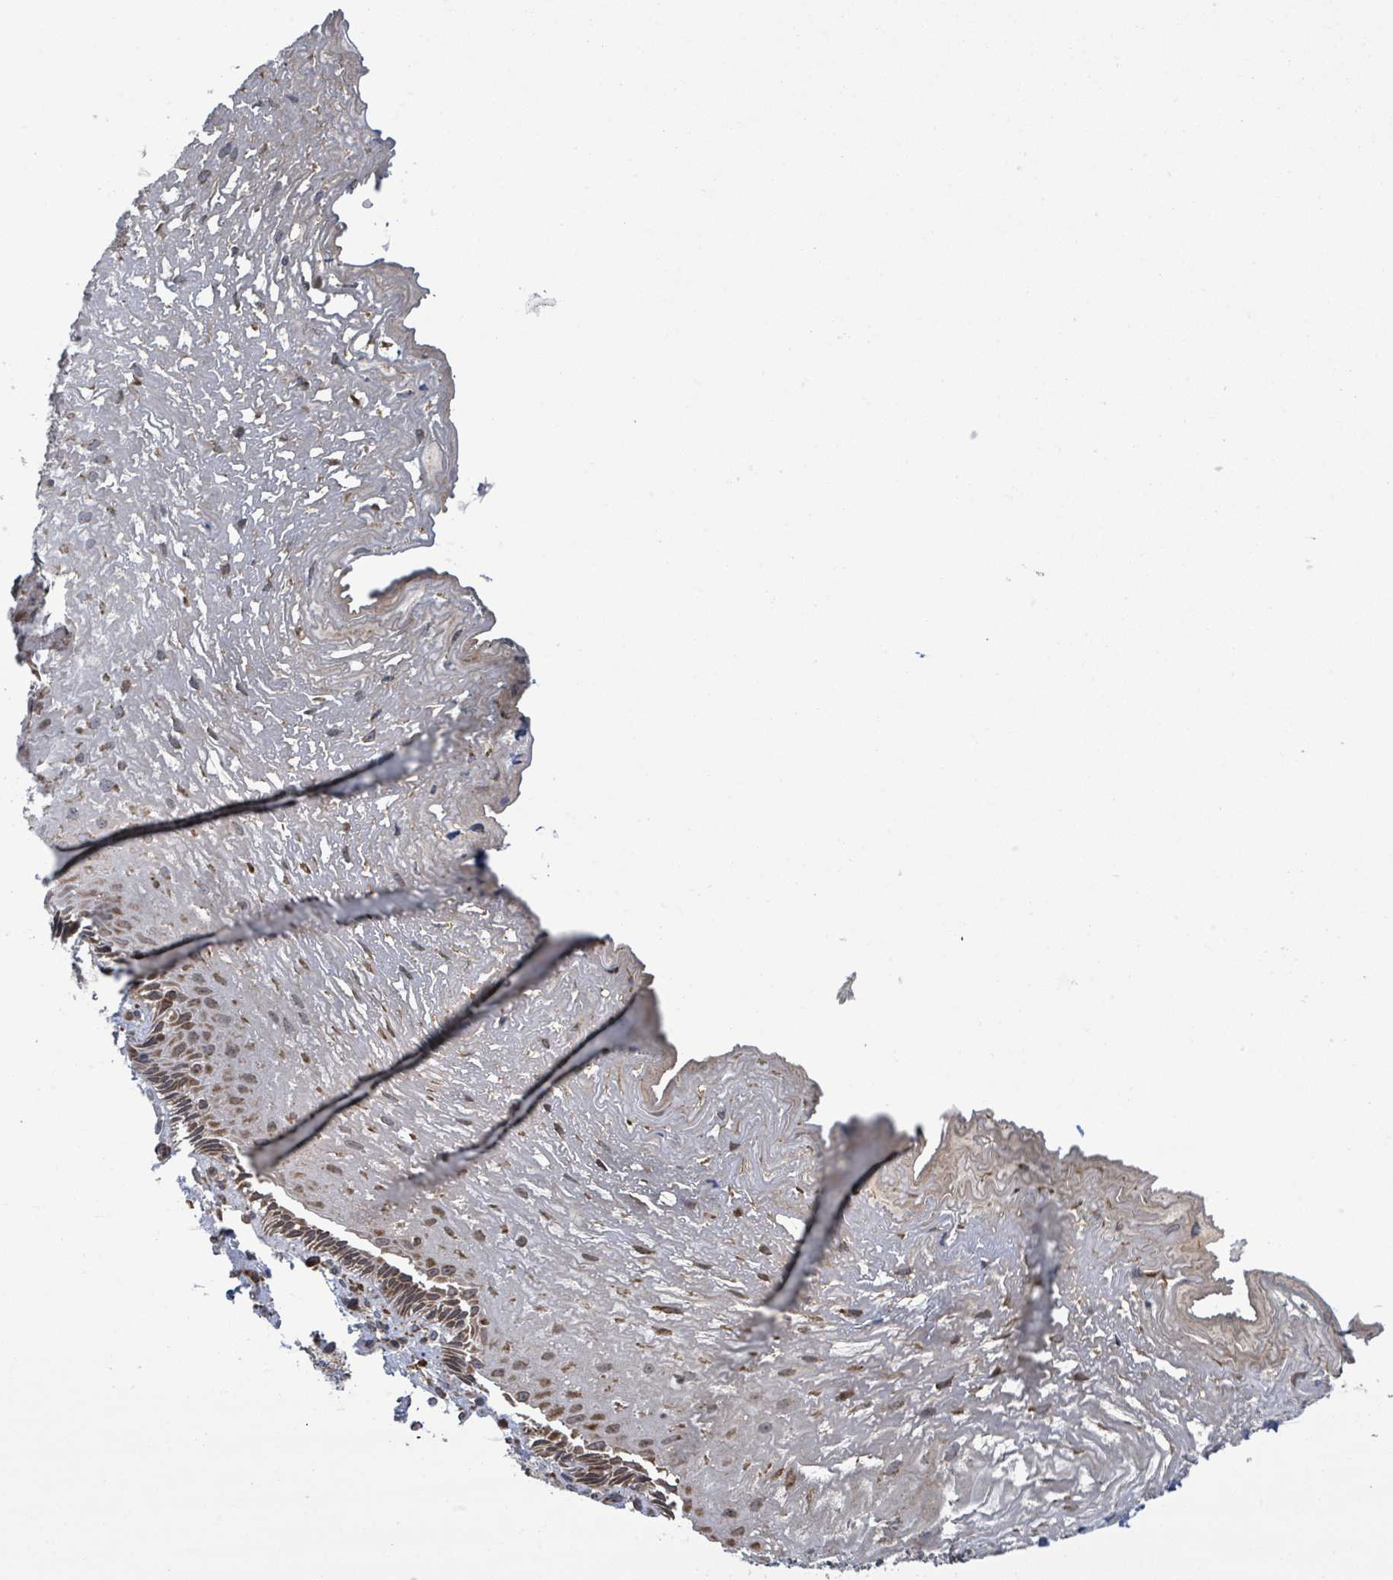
{"staining": {"intensity": "moderate", "quantity": ">75%", "location": "cytoplasmic/membranous"}, "tissue": "esophagus", "cell_type": "Squamous epithelial cells", "image_type": "normal", "snomed": [{"axis": "morphology", "description": "Normal tissue, NOS"}, {"axis": "topography", "description": "Esophagus"}], "caption": "Protein staining of benign esophagus reveals moderate cytoplasmic/membranous expression in approximately >75% of squamous epithelial cells. (DAB (3,3'-diaminobenzidine) IHC, brown staining for protein, blue staining for nuclei).", "gene": "NOMO1", "patient": {"sex": "male", "age": 60}}